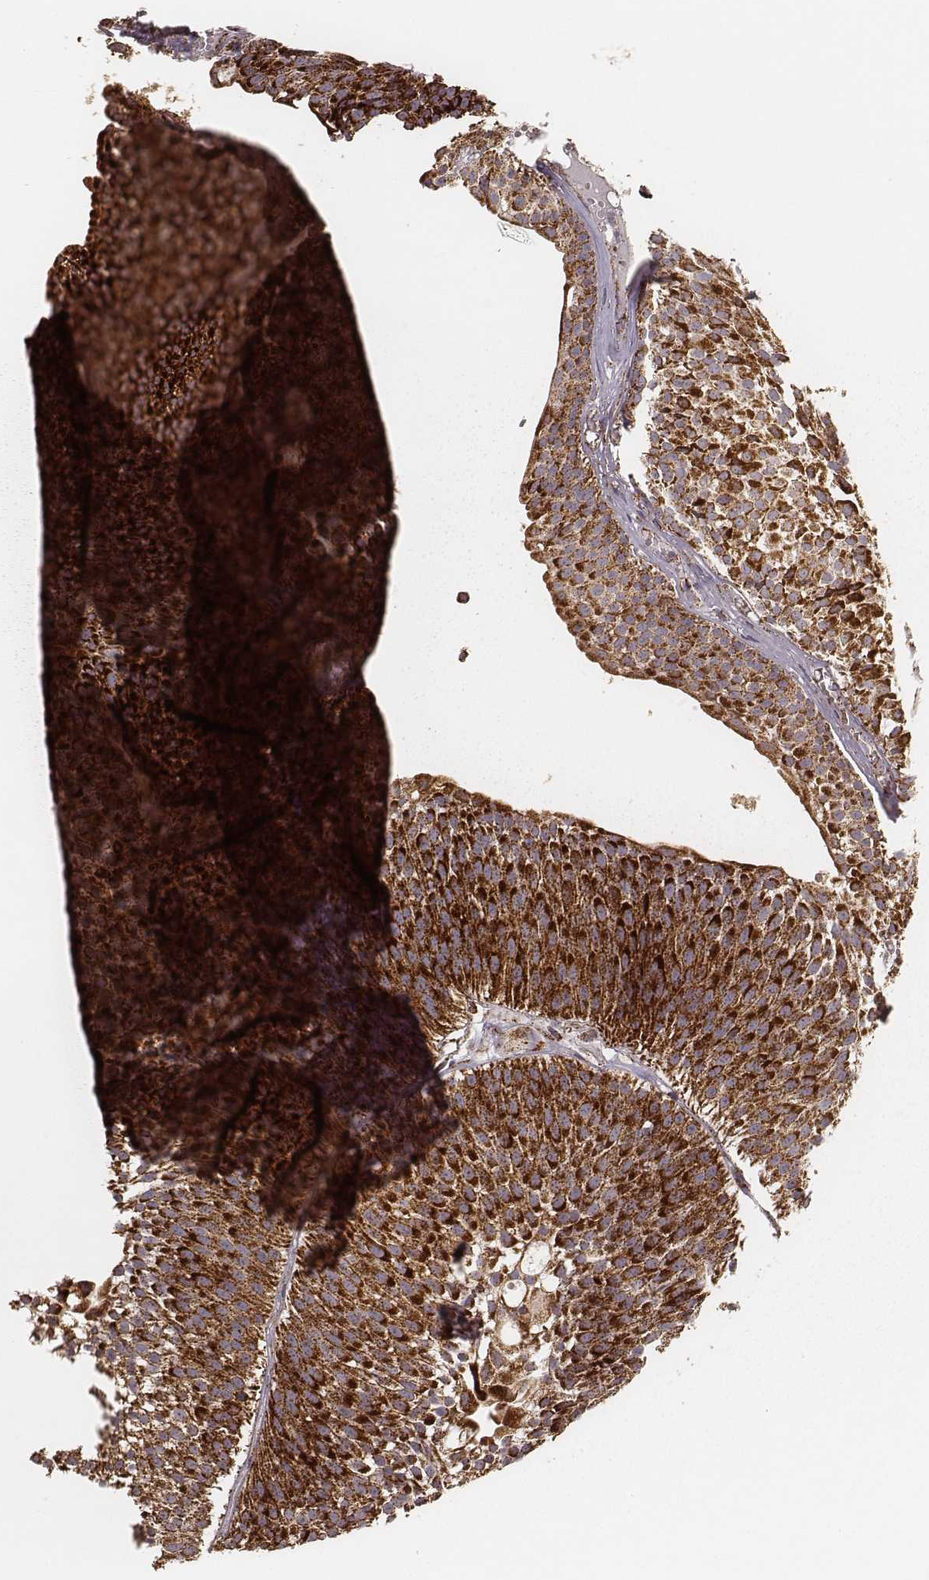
{"staining": {"intensity": "strong", "quantity": ">75%", "location": "cytoplasmic/membranous"}, "tissue": "urothelial cancer", "cell_type": "Tumor cells", "image_type": "cancer", "snomed": [{"axis": "morphology", "description": "Urothelial carcinoma, Low grade"}, {"axis": "topography", "description": "Urinary bladder"}], "caption": "Human urothelial cancer stained for a protein (brown) displays strong cytoplasmic/membranous positive staining in approximately >75% of tumor cells.", "gene": "CS", "patient": {"sex": "male", "age": 63}}